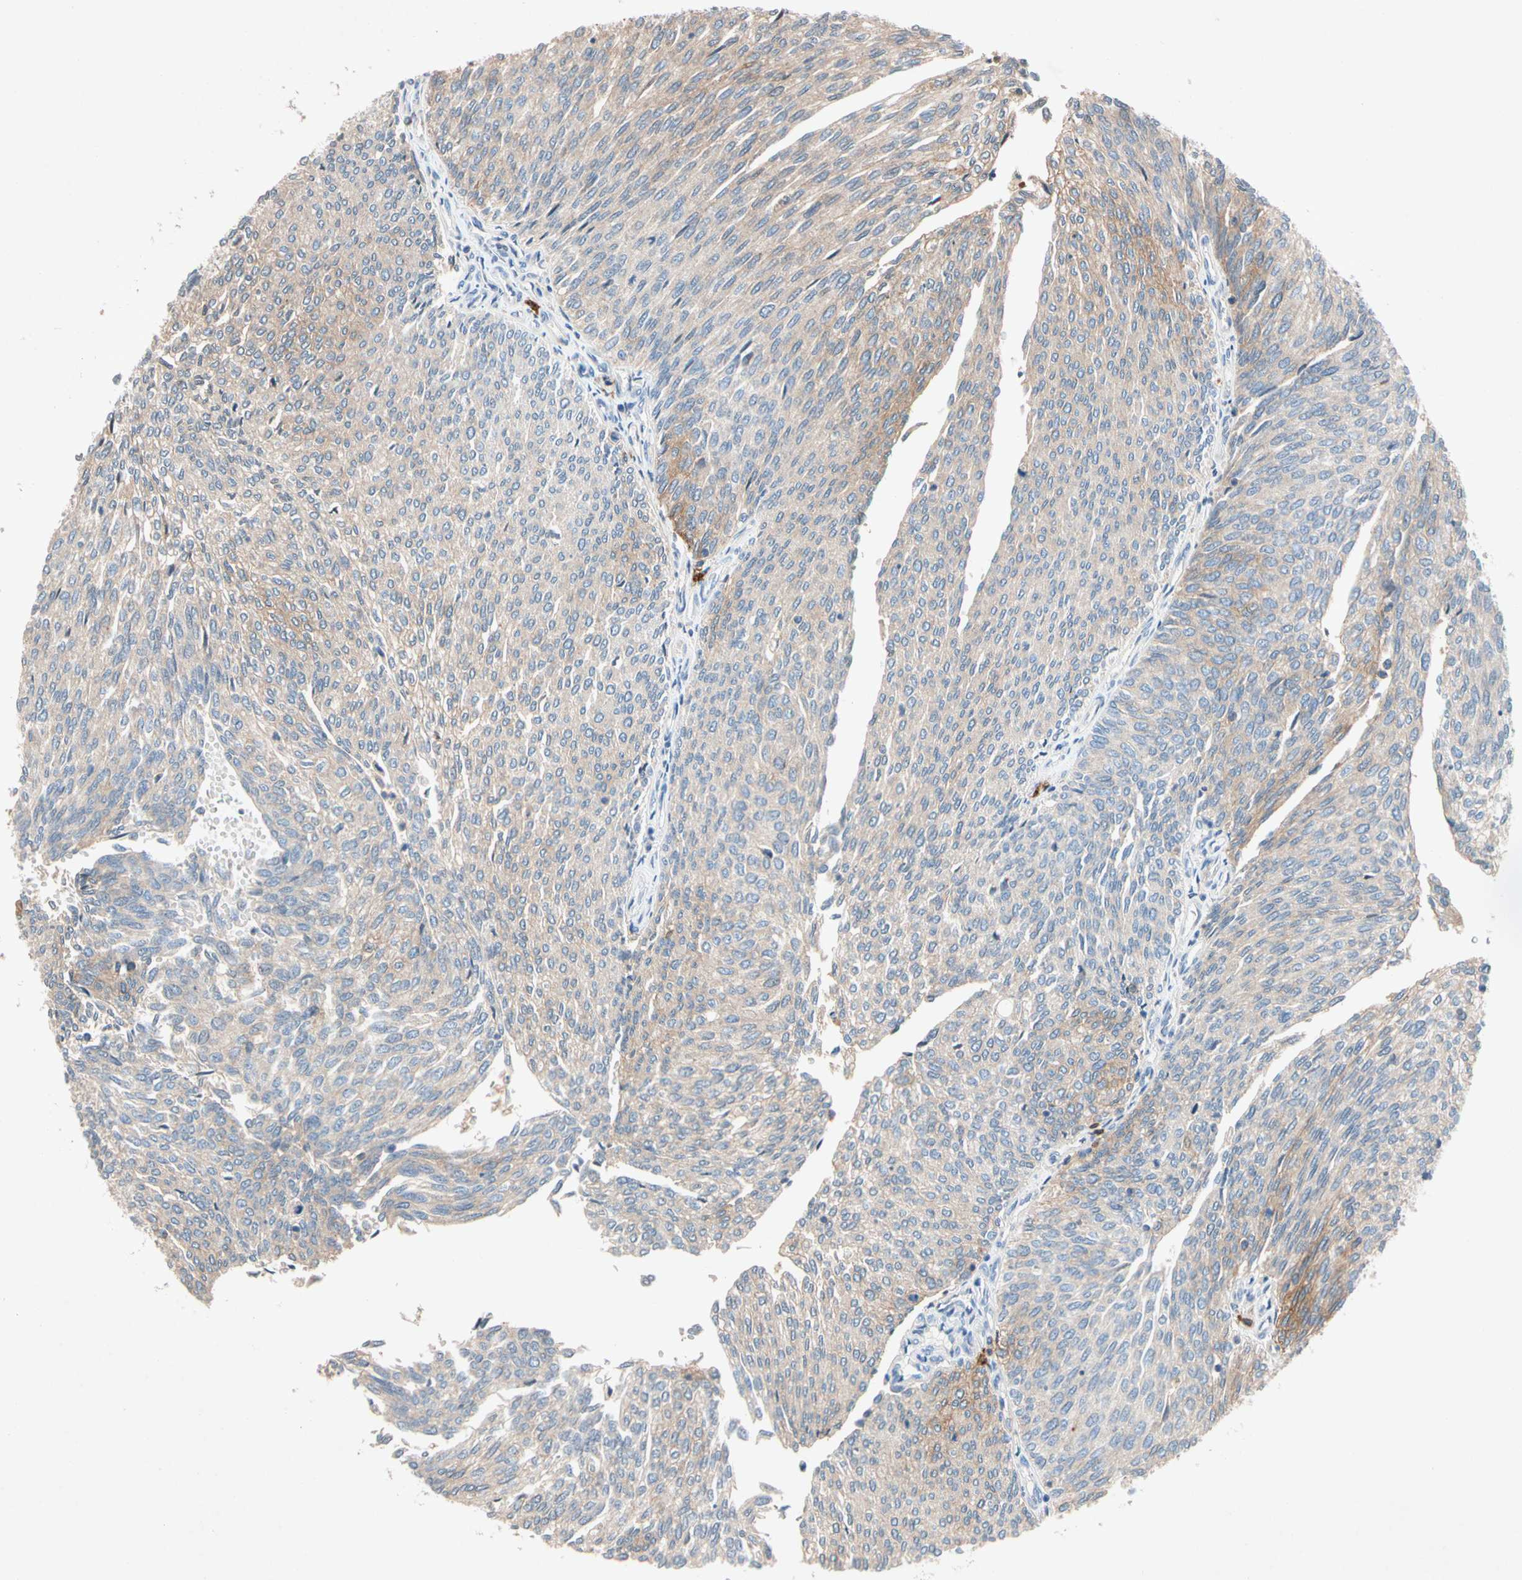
{"staining": {"intensity": "weak", "quantity": "25%-75%", "location": "cytoplasmic/membranous"}, "tissue": "urothelial cancer", "cell_type": "Tumor cells", "image_type": "cancer", "snomed": [{"axis": "morphology", "description": "Urothelial carcinoma, Low grade"}, {"axis": "topography", "description": "Urinary bladder"}], "caption": "Protein staining by IHC exhibits weak cytoplasmic/membranous positivity in approximately 25%-75% of tumor cells in urothelial cancer. (Stains: DAB (3,3'-diaminobenzidine) in brown, nuclei in blue, Microscopy: brightfield microscopy at high magnification).", "gene": "NDFIP2", "patient": {"sex": "female", "age": 79}}